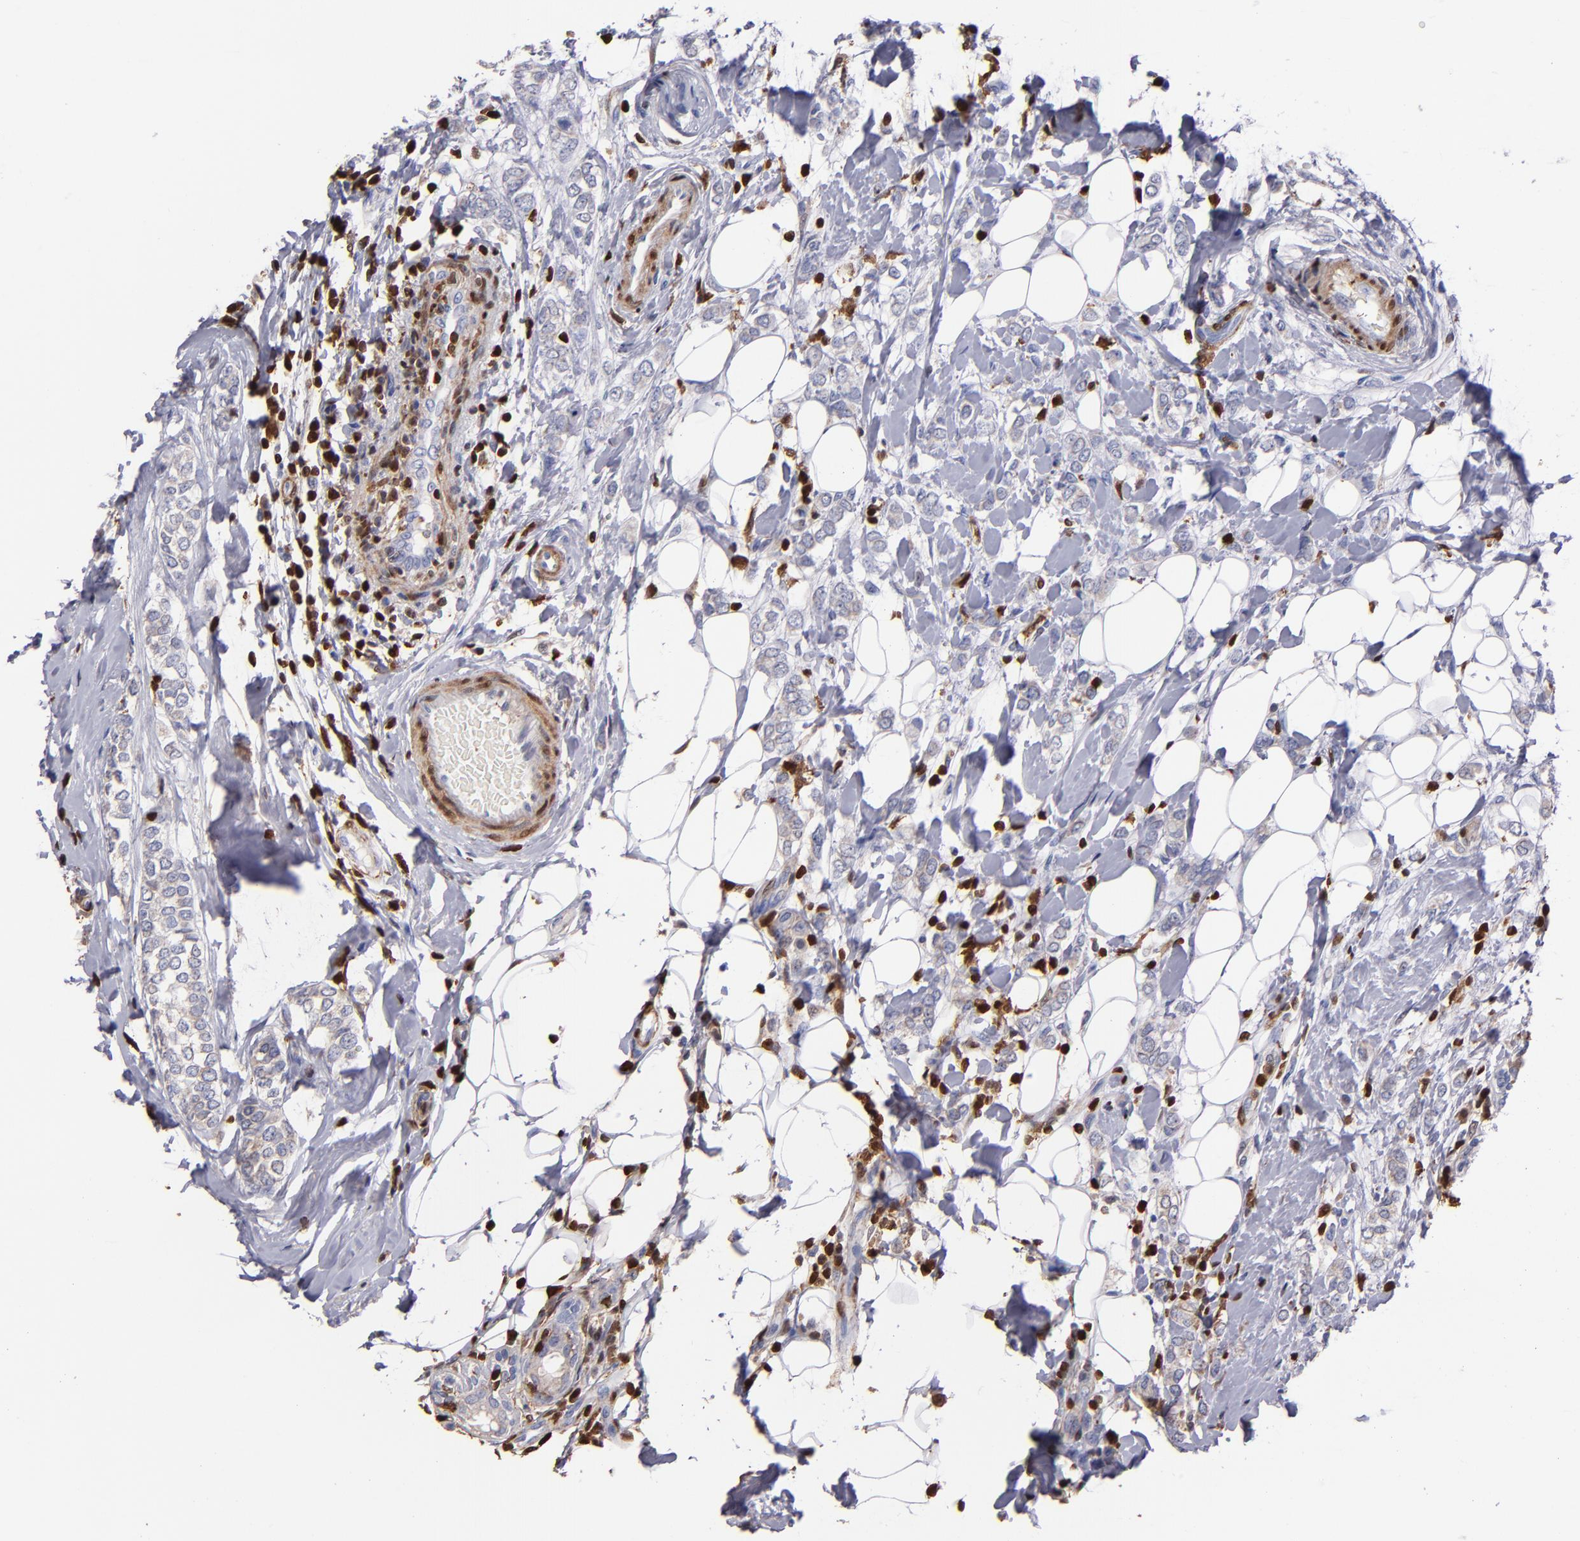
{"staining": {"intensity": "weak", "quantity": "<25%", "location": "cytoplasmic/membranous"}, "tissue": "breast cancer", "cell_type": "Tumor cells", "image_type": "cancer", "snomed": [{"axis": "morphology", "description": "Normal tissue, NOS"}, {"axis": "morphology", "description": "Lobular carcinoma"}, {"axis": "topography", "description": "Breast"}], "caption": "Breast cancer stained for a protein using immunohistochemistry displays no staining tumor cells.", "gene": "S100A4", "patient": {"sex": "female", "age": 47}}